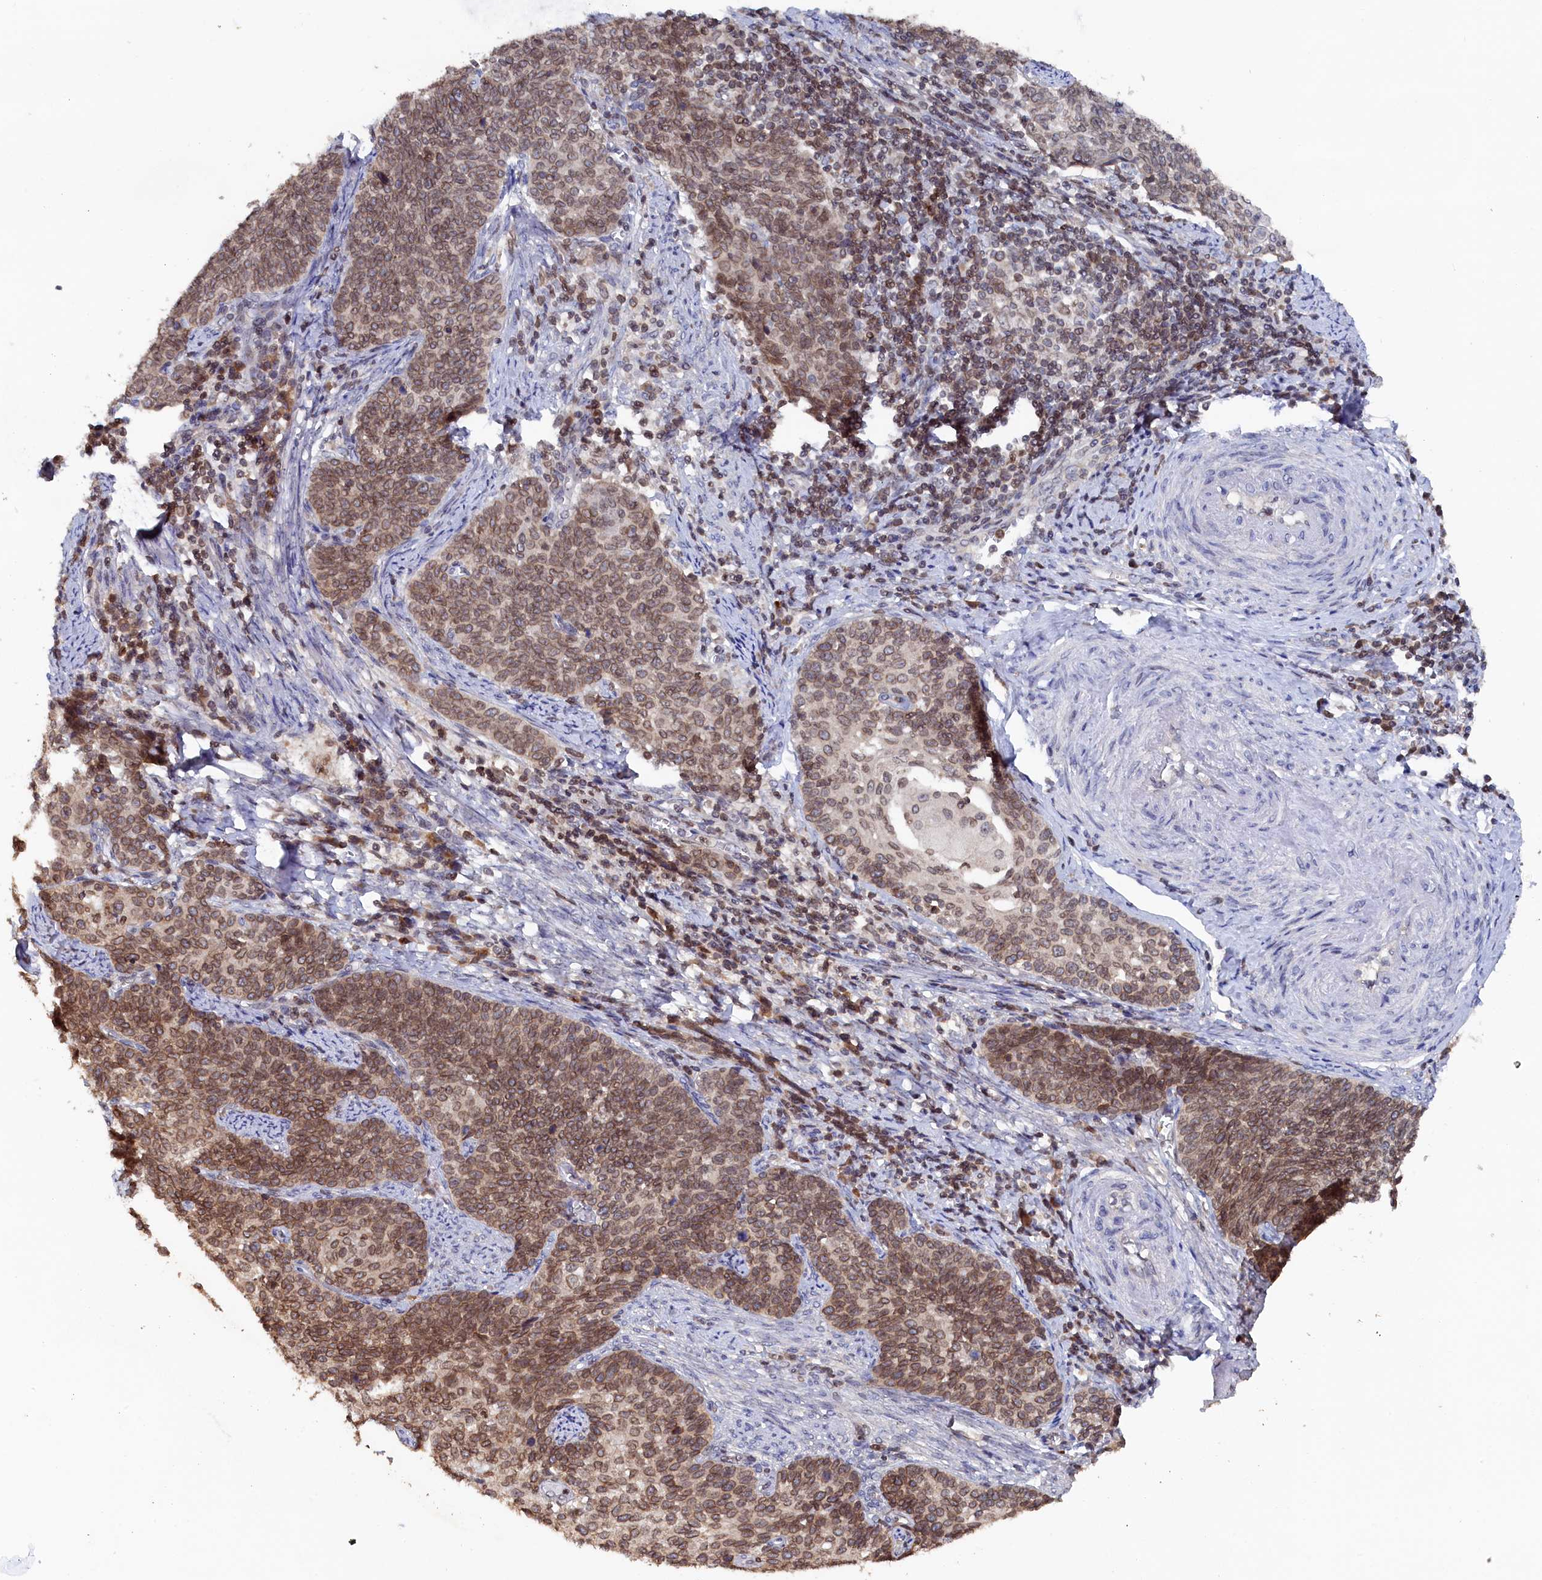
{"staining": {"intensity": "moderate", "quantity": ">75%", "location": "cytoplasmic/membranous,nuclear"}, "tissue": "cervical cancer", "cell_type": "Tumor cells", "image_type": "cancer", "snomed": [{"axis": "morphology", "description": "Squamous cell carcinoma, NOS"}, {"axis": "topography", "description": "Cervix"}], "caption": "This photomicrograph exhibits IHC staining of human cervical cancer, with medium moderate cytoplasmic/membranous and nuclear staining in approximately >75% of tumor cells.", "gene": "ANKEF1", "patient": {"sex": "female", "age": 39}}